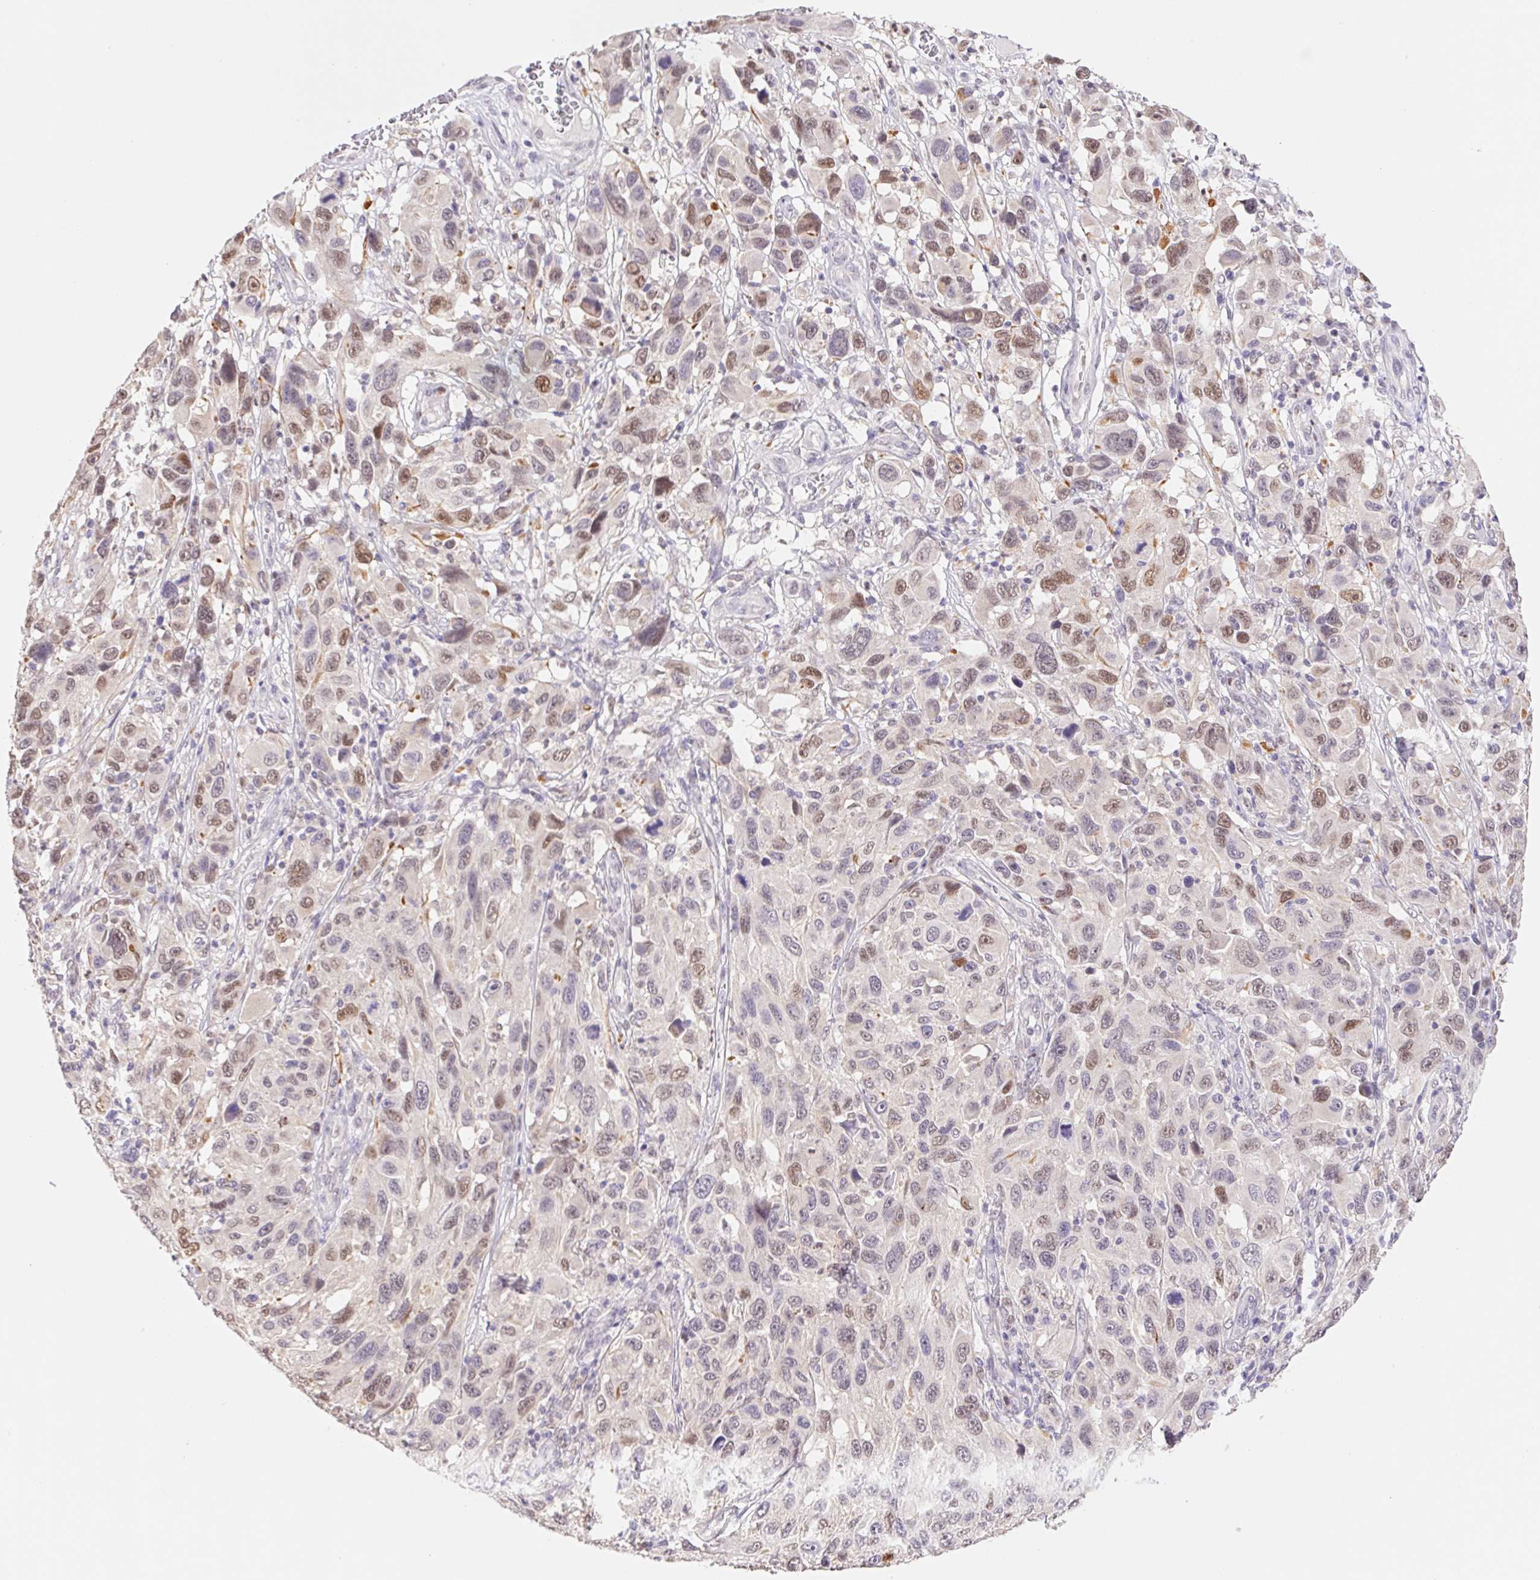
{"staining": {"intensity": "moderate", "quantity": "<25%", "location": "nuclear"}, "tissue": "melanoma", "cell_type": "Tumor cells", "image_type": "cancer", "snomed": [{"axis": "morphology", "description": "Malignant melanoma, NOS"}, {"axis": "topography", "description": "Skin"}], "caption": "High-magnification brightfield microscopy of melanoma stained with DAB (3,3'-diaminobenzidine) (brown) and counterstained with hematoxylin (blue). tumor cells exhibit moderate nuclear staining is identified in about<25% of cells.", "gene": "L3MBTL4", "patient": {"sex": "male", "age": 53}}